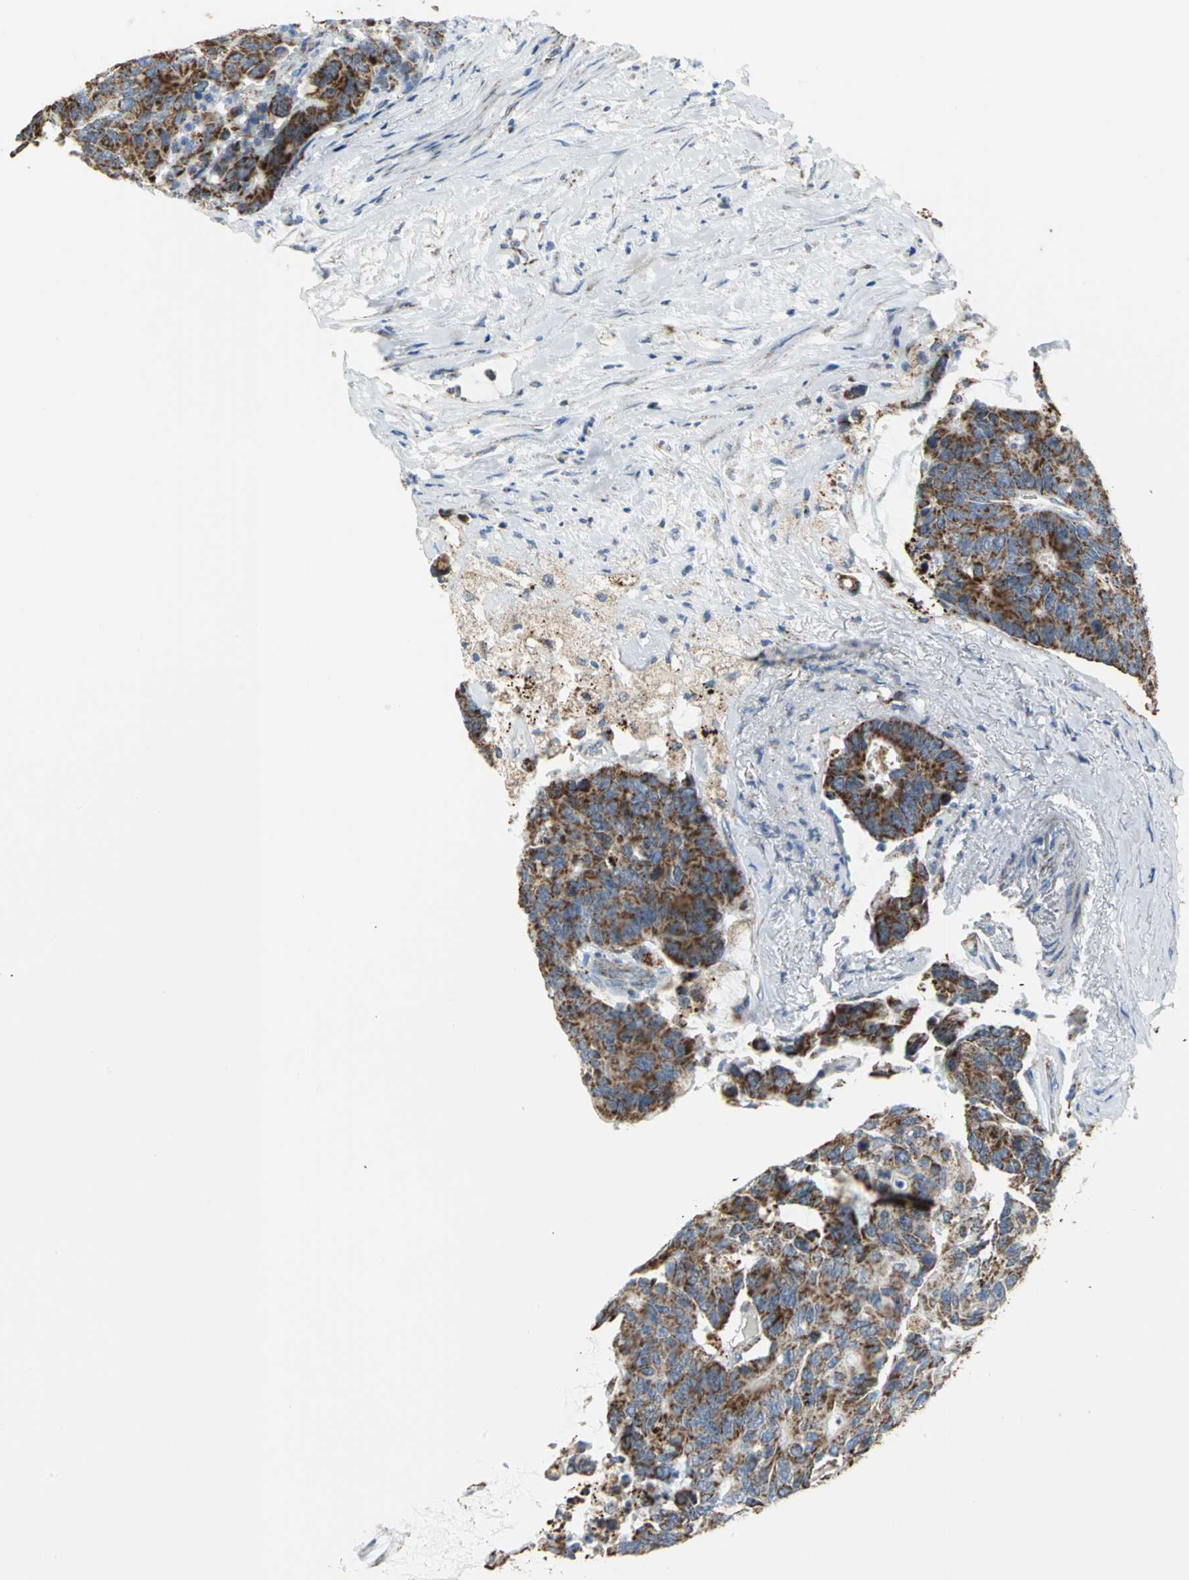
{"staining": {"intensity": "moderate", "quantity": ">75%", "location": "cytoplasmic/membranous"}, "tissue": "colorectal cancer", "cell_type": "Tumor cells", "image_type": "cancer", "snomed": [{"axis": "morphology", "description": "Adenocarcinoma, NOS"}, {"axis": "topography", "description": "Colon"}], "caption": "An image of human colorectal cancer stained for a protein displays moderate cytoplasmic/membranous brown staining in tumor cells.", "gene": "NTRK1", "patient": {"sex": "female", "age": 86}}